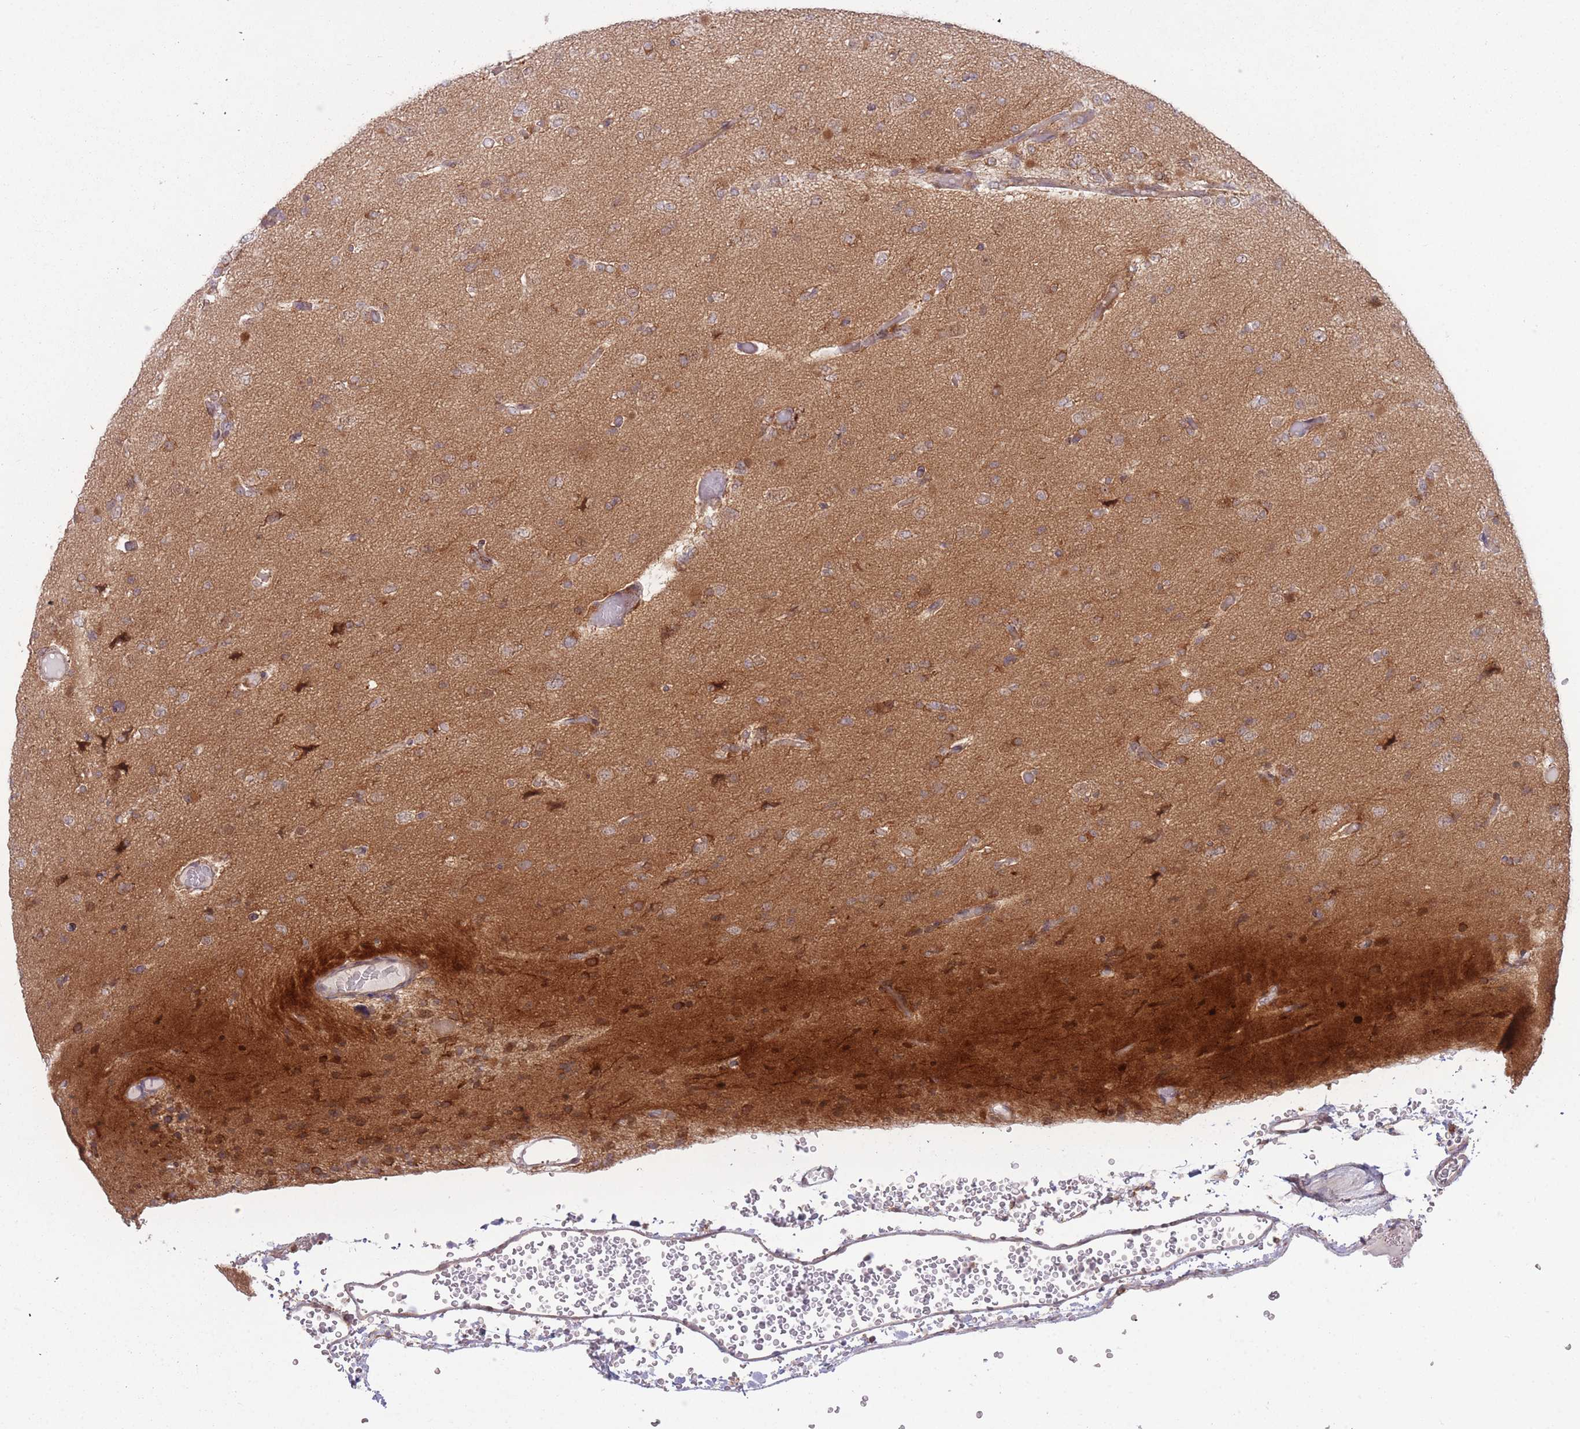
{"staining": {"intensity": "moderate", "quantity": "25%-75%", "location": "cytoplasmic/membranous"}, "tissue": "glioma", "cell_type": "Tumor cells", "image_type": "cancer", "snomed": [{"axis": "morphology", "description": "Glioma, malignant, Low grade"}, {"axis": "topography", "description": "Brain"}], "caption": "Glioma was stained to show a protein in brown. There is medium levels of moderate cytoplasmic/membranous expression in about 25%-75% of tumor cells.", "gene": "DPYSL4", "patient": {"sex": "female", "age": 22}}